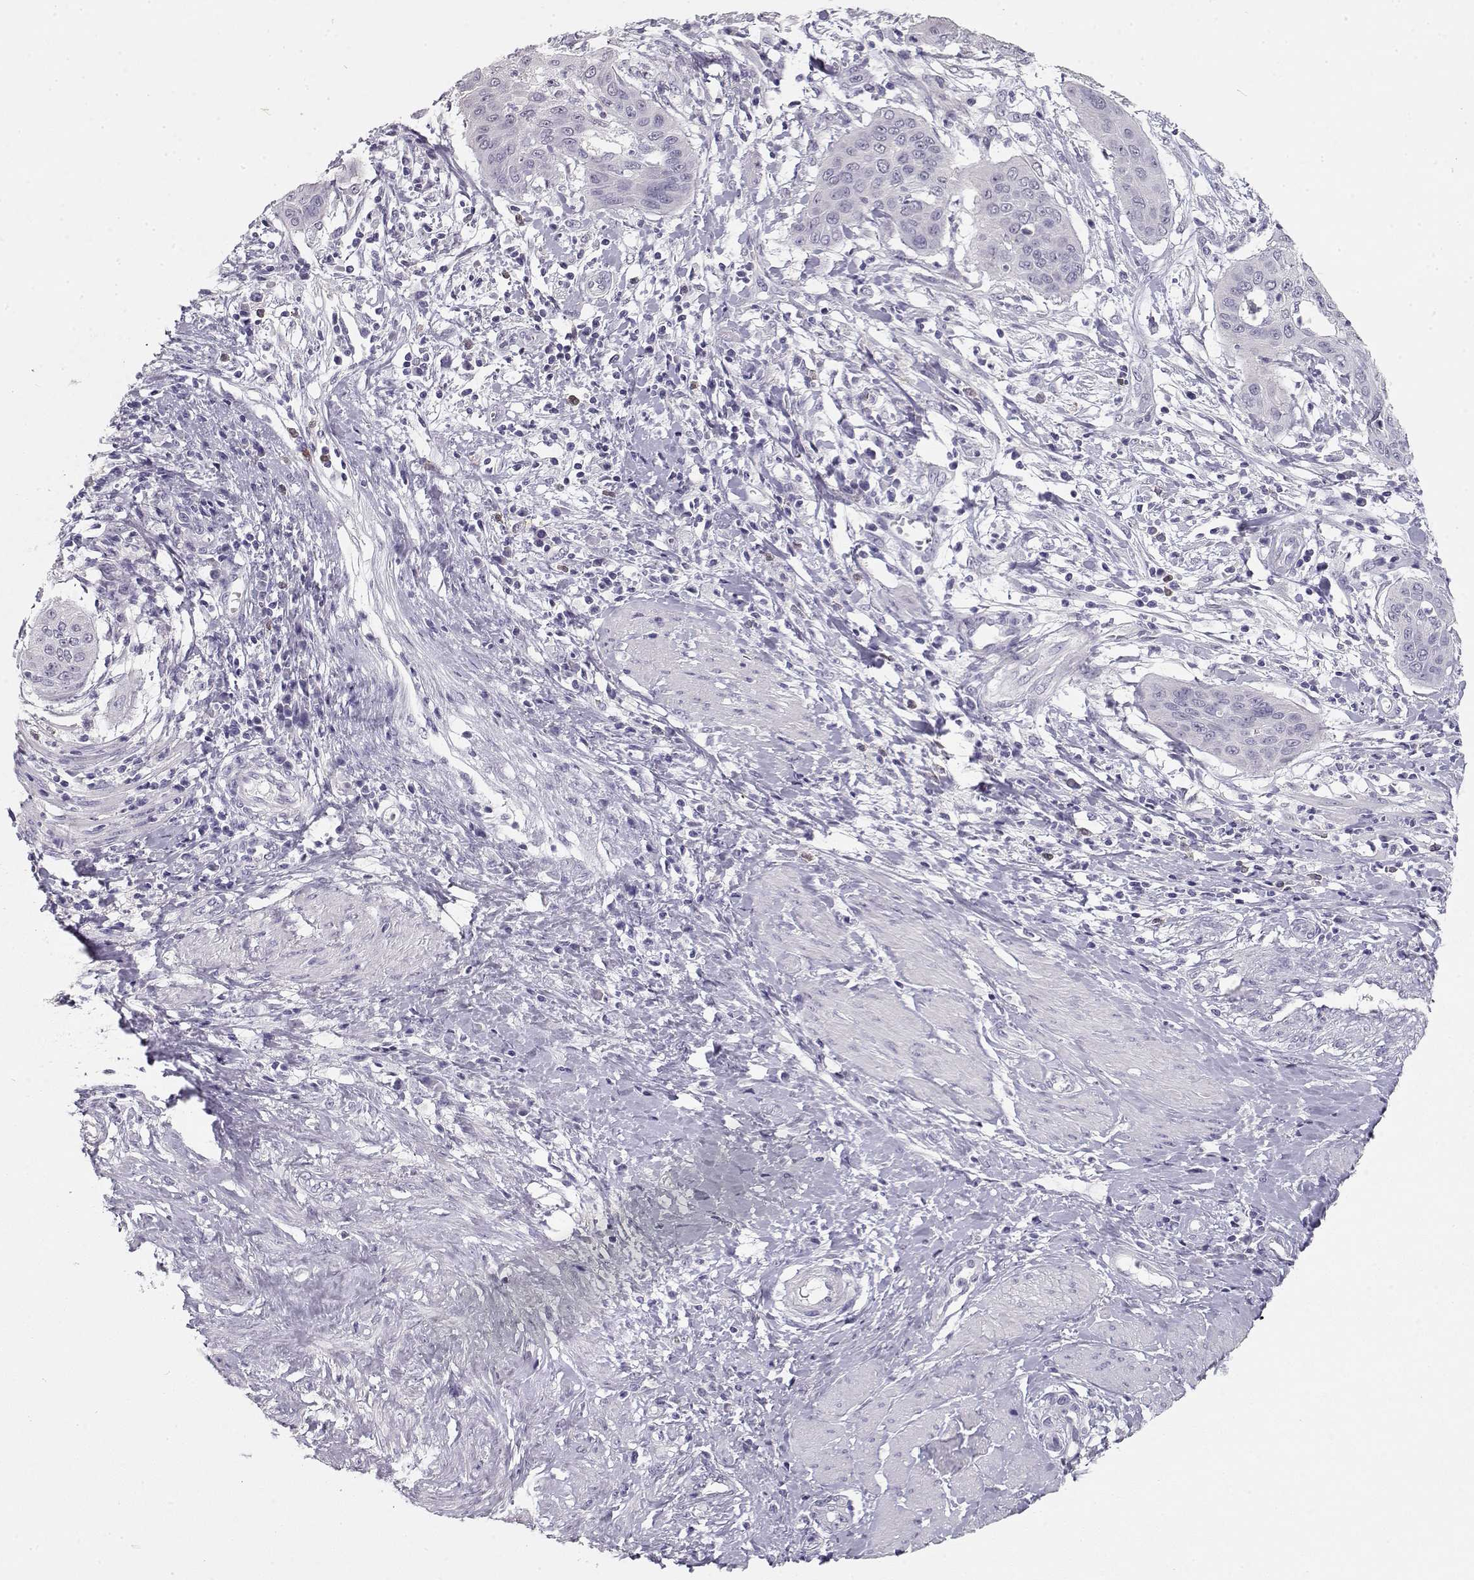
{"staining": {"intensity": "negative", "quantity": "none", "location": "none"}, "tissue": "cervical cancer", "cell_type": "Tumor cells", "image_type": "cancer", "snomed": [{"axis": "morphology", "description": "Squamous cell carcinoma, NOS"}, {"axis": "topography", "description": "Cervix"}], "caption": "Immunohistochemistry (IHC) photomicrograph of human cervical cancer (squamous cell carcinoma) stained for a protein (brown), which exhibits no positivity in tumor cells. The staining is performed using DAB (3,3'-diaminobenzidine) brown chromogen with nuclei counter-stained in using hematoxylin.", "gene": "NUTM1", "patient": {"sex": "female", "age": 39}}